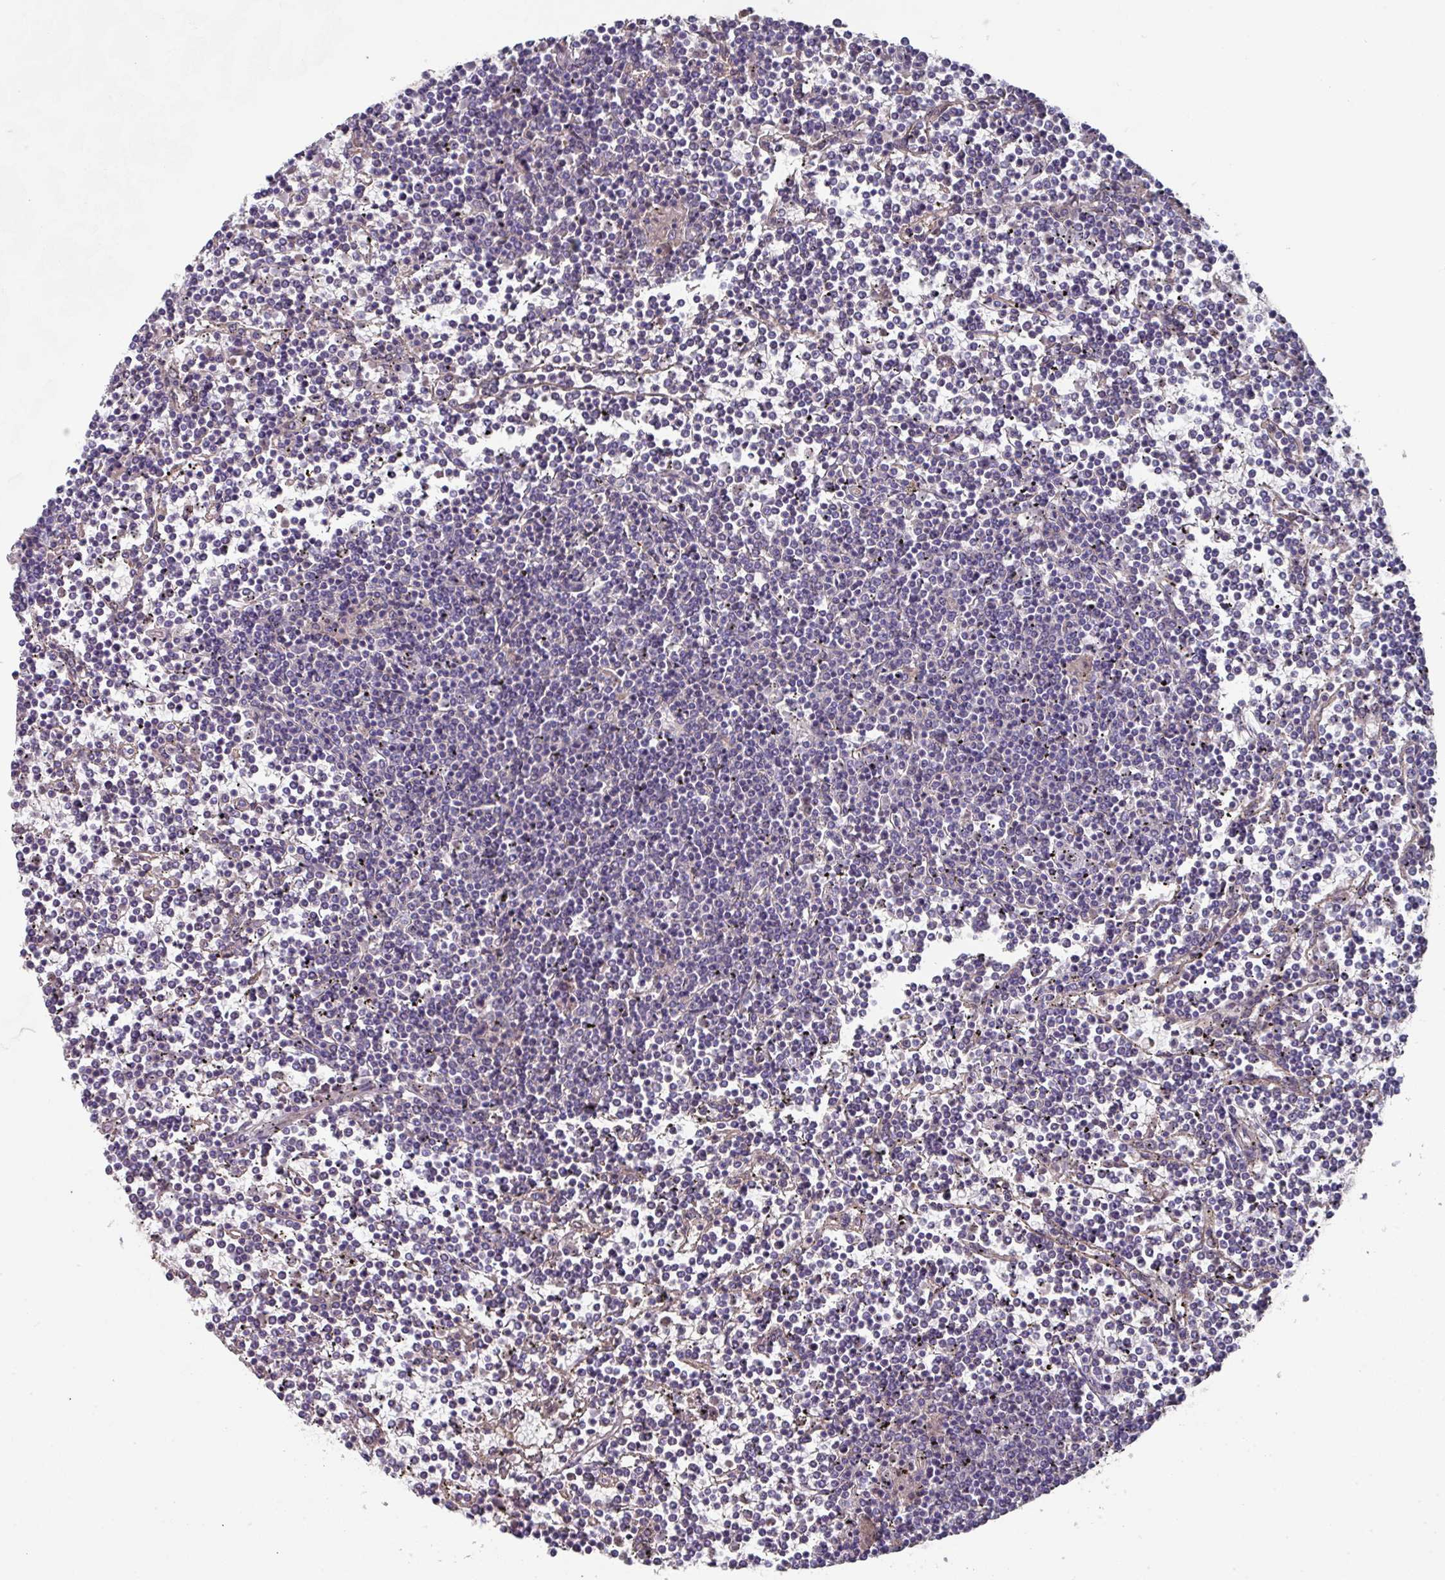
{"staining": {"intensity": "negative", "quantity": "none", "location": "none"}, "tissue": "lymphoma", "cell_type": "Tumor cells", "image_type": "cancer", "snomed": [{"axis": "morphology", "description": "Malignant lymphoma, non-Hodgkin's type, Low grade"}, {"axis": "topography", "description": "Spleen"}], "caption": "DAB (3,3'-diaminobenzidine) immunohistochemical staining of human low-grade malignant lymphoma, non-Hodgkin's type displays no significant staining in tumor cells.", "gene": "PRR5", "patient": {"sex": "female", "age": 19}}